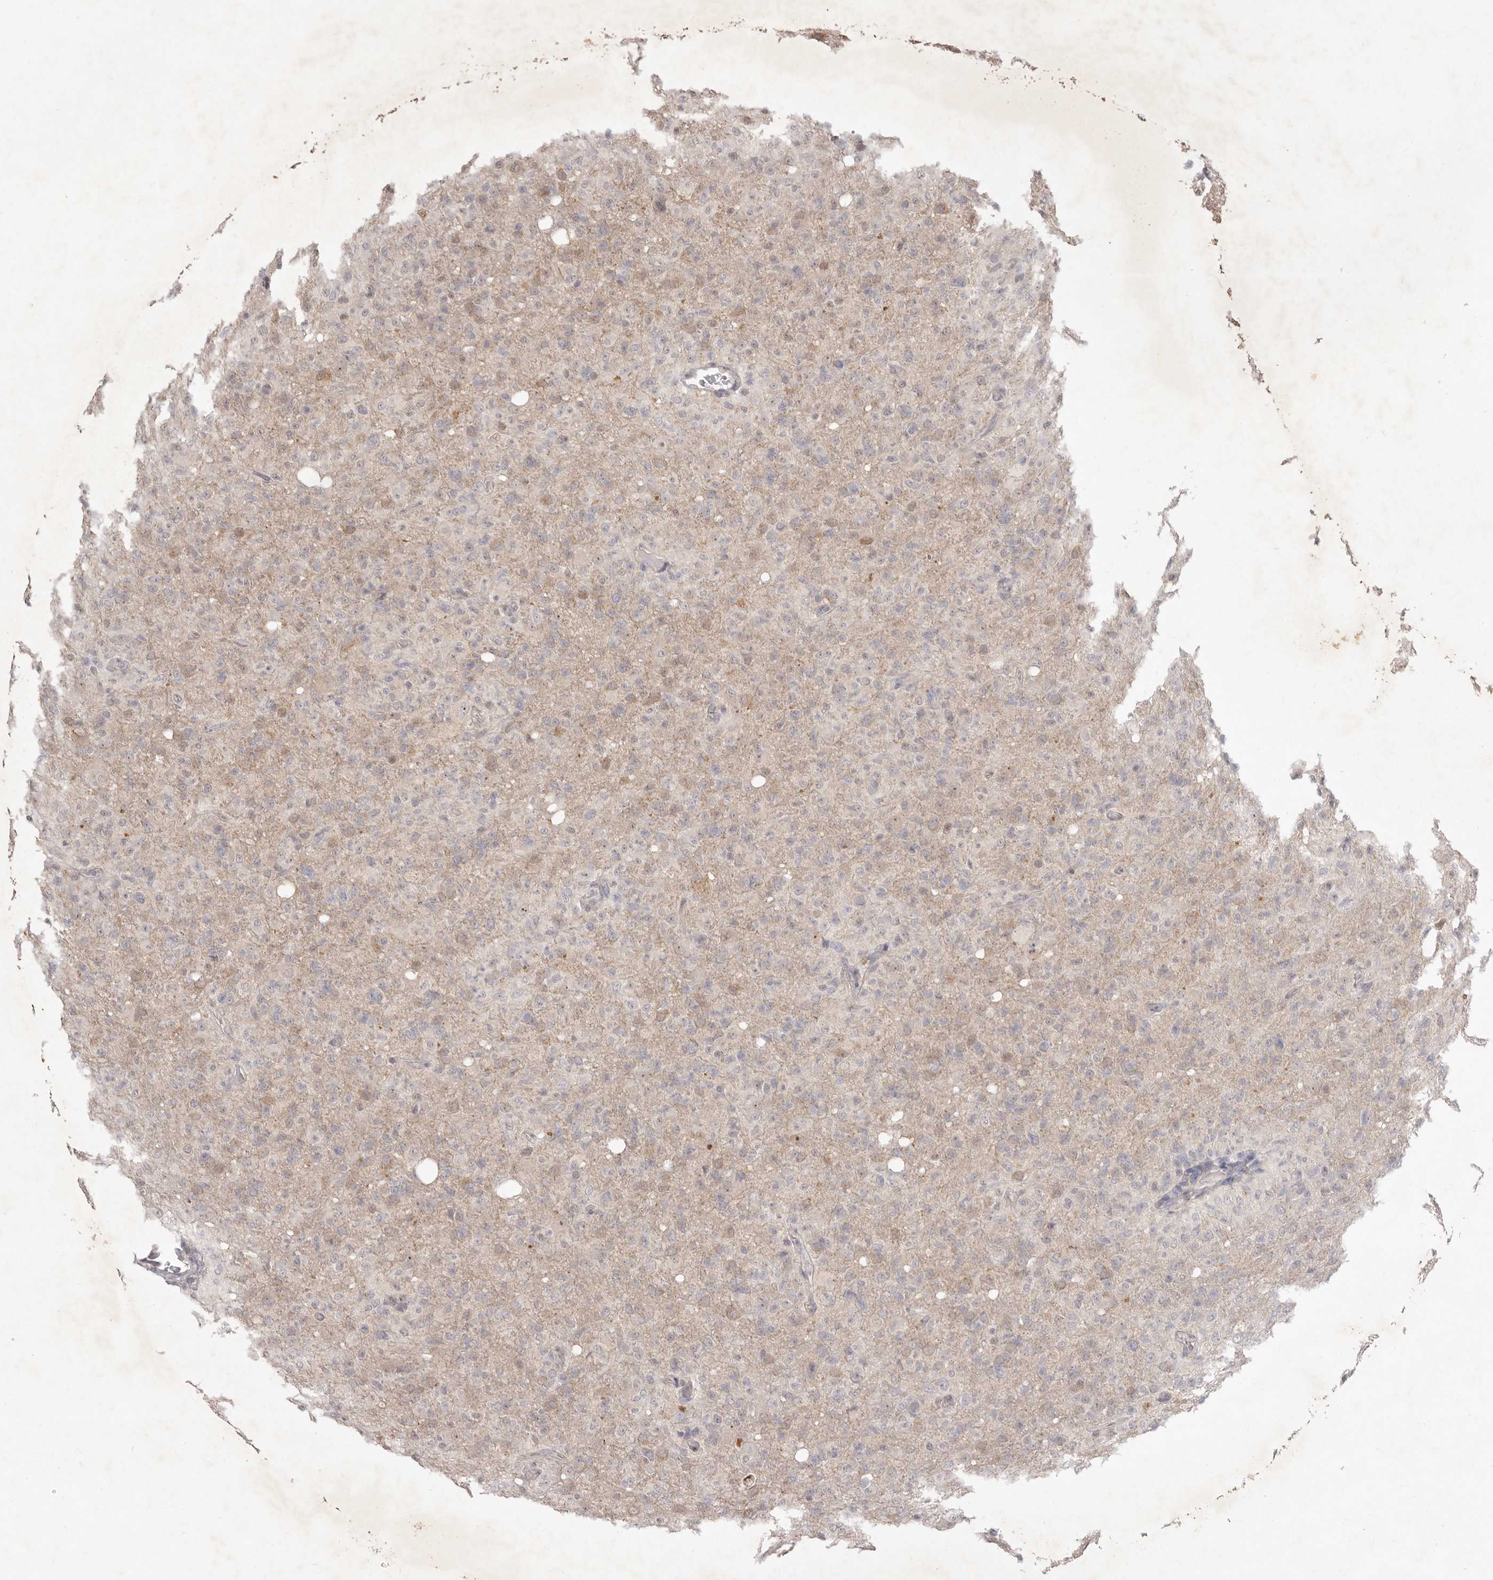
{"staining": {"intensity": "weak", "quantity": "25%-75%", "location": "cytoplasmic/membranous"}, "tissue": "glioma", "cell_type": "Tumor cells", "image_type": "cancer", "snomed": [{"axis": "morphology", "description": "Glioma, malignant, High grade"}, {"axis": "topography", "description": "Brain"}], "caption": "Protein staining of malignant glioma (high-grade) tissue exhibits weak cytoplasmic/membranous positivity in about 25%-75% of tumor cells.", "gene": "TADA1", "patient": {"sex": "female", "age": 57}}